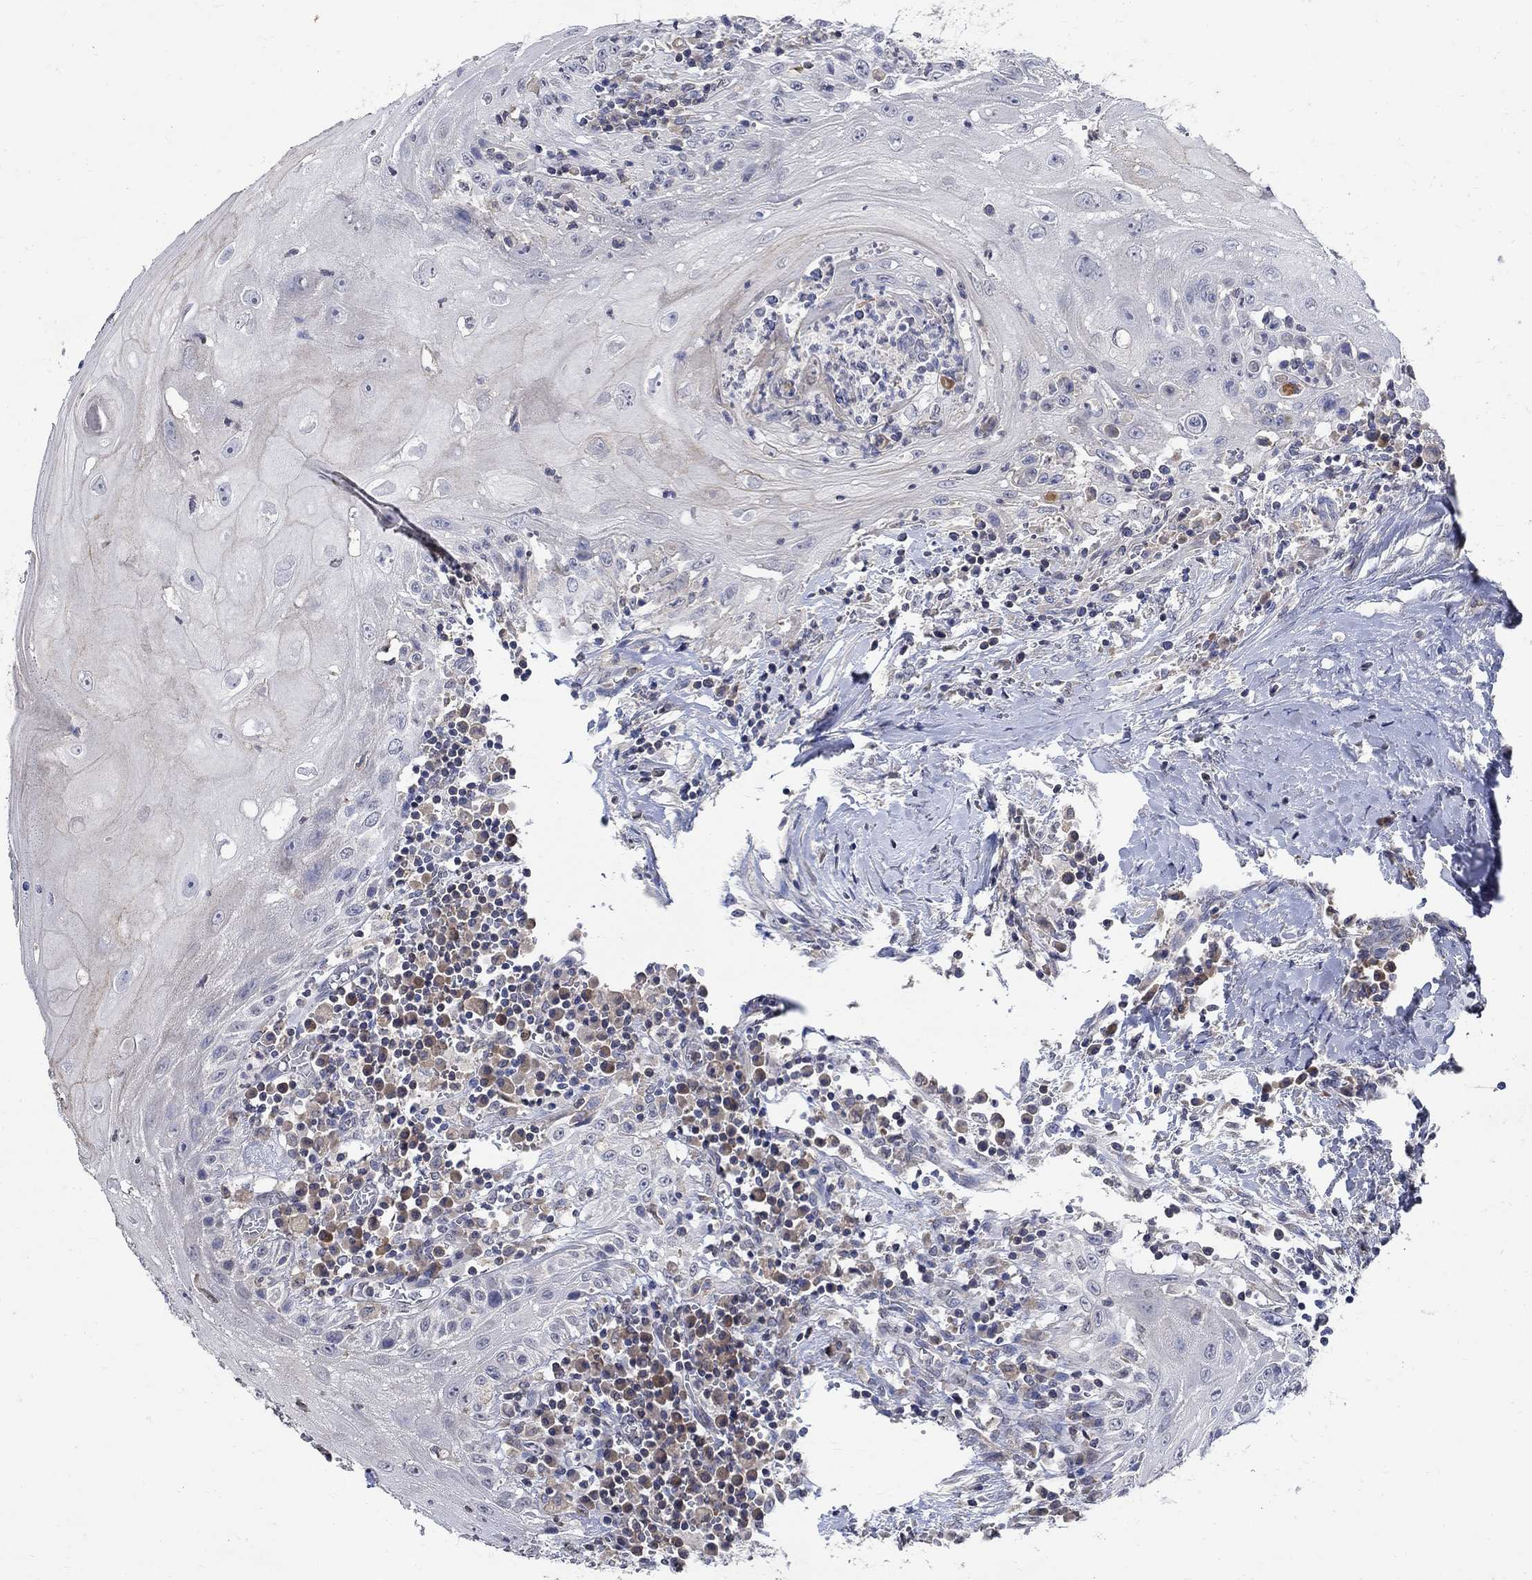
{"staining": {"intensity": "negative", "quantity": "none", "location": "none"}, "tissue": "head and neck cancer", "cell_type": "Tumor cells", "image_type": "cancer", "snomed": [{"axis": "morphology", "description": "Squamous cell carcinoma, NOS"}, {"axis": "topography", "description": "Oral tissue"}, {"axis": "topography", "description": "Head-Neck"}], "caption": "Immunohistochemistry (IHC) of squamous cell carcinoma (head and neck) exhibits no positivity in tumor cells.", "gene": "TMEM169", "patient": {"sex": "male", "age": 58}}